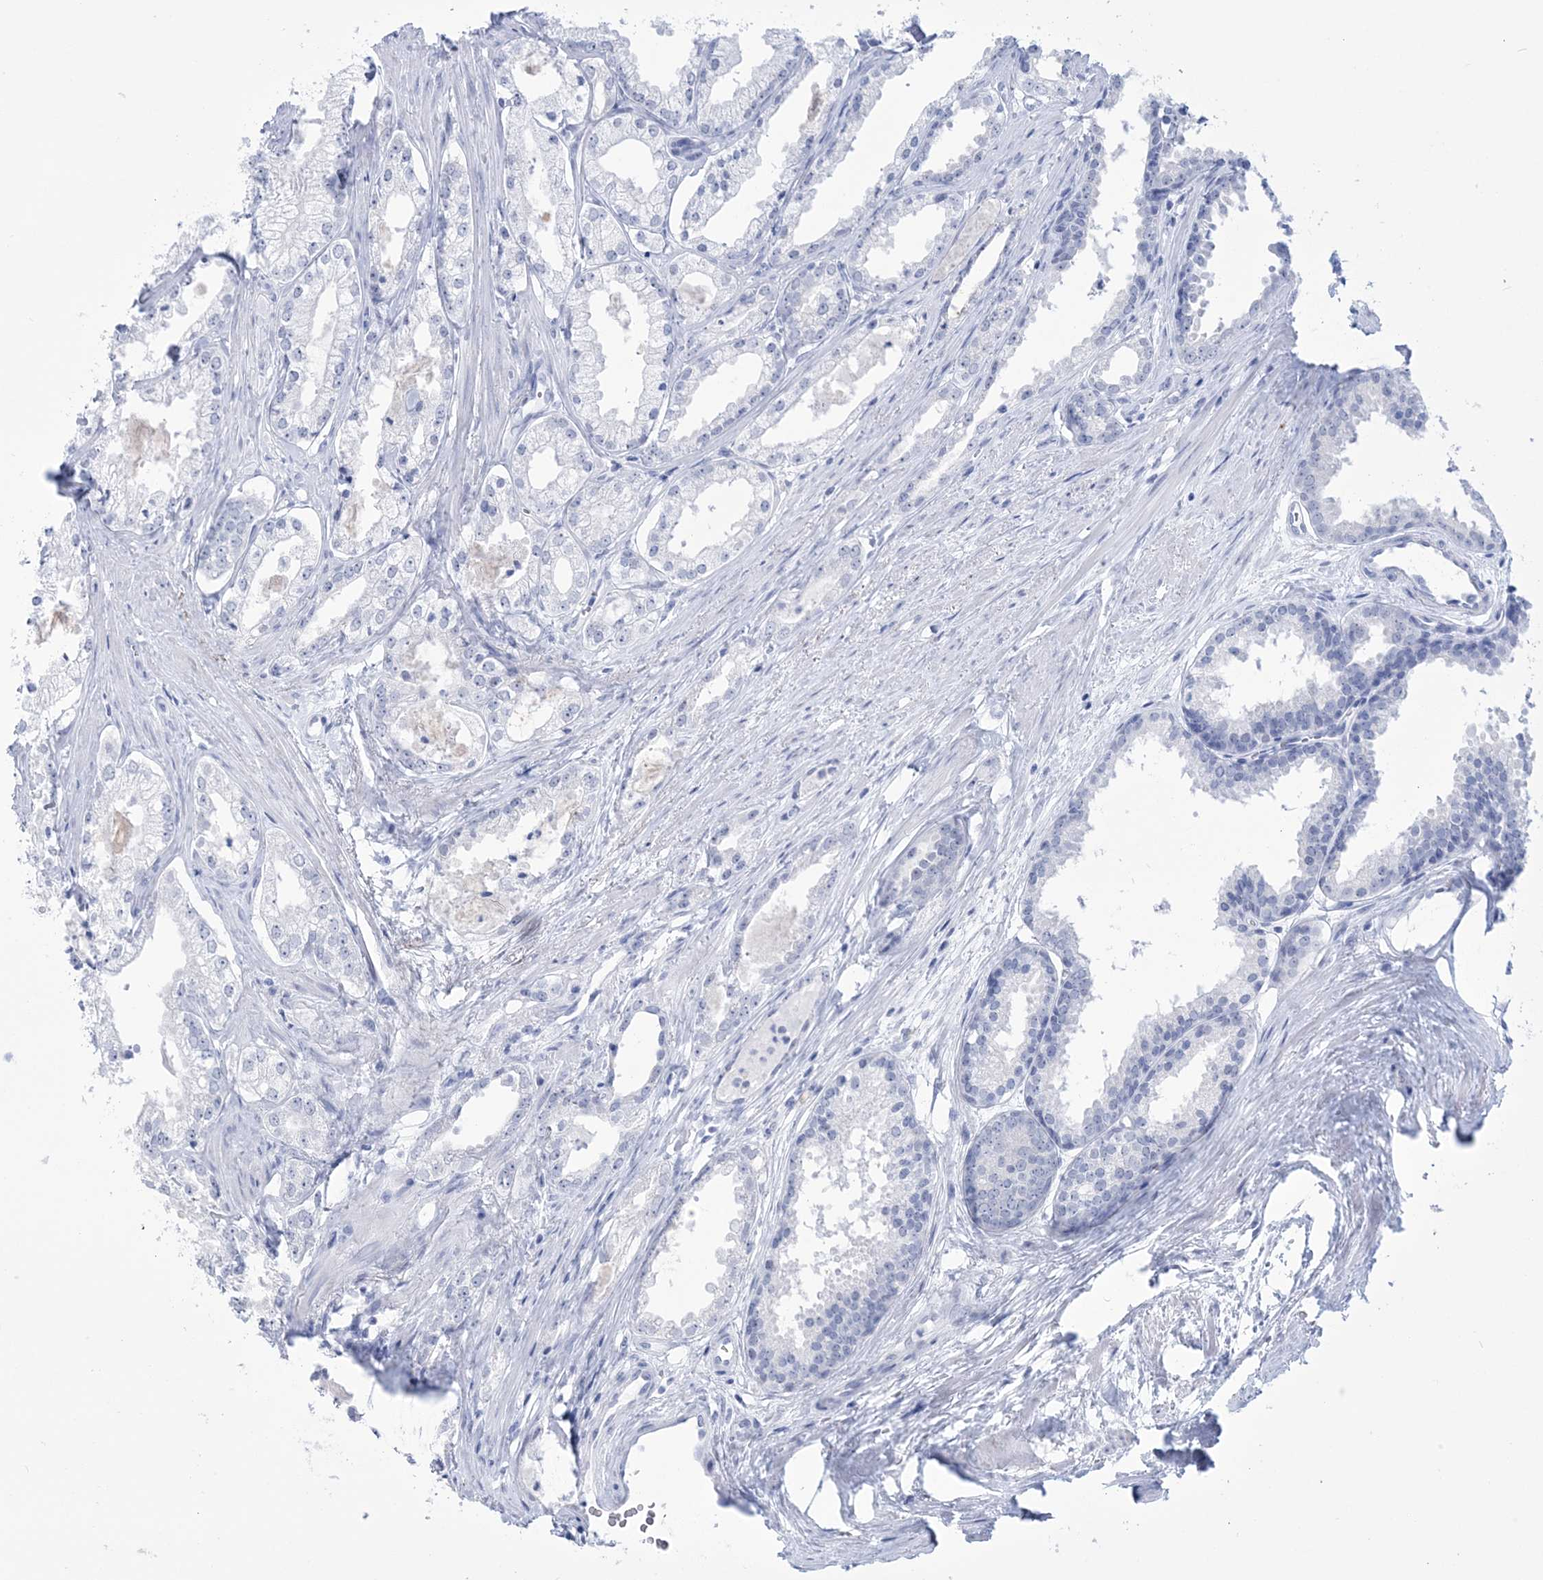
{"staining": {"intensity": "negative", "quantity": "none", "location": "none"}, "tissue": "prostate cancer", "cell_type": "Tumor cells", "image_type": "cancer", "snomed": [{"axis": "morphology", "description": "Adenocarcinoma, High grade"}, {"axis": "topography", "description": "Prostate"}], "caption": "This is an IHC image of prostate high-grade adenocarcinoma. There is no expression in tumor cells.", "gene": "DPCD", "patient": {"sex": "male", "age": 68}}